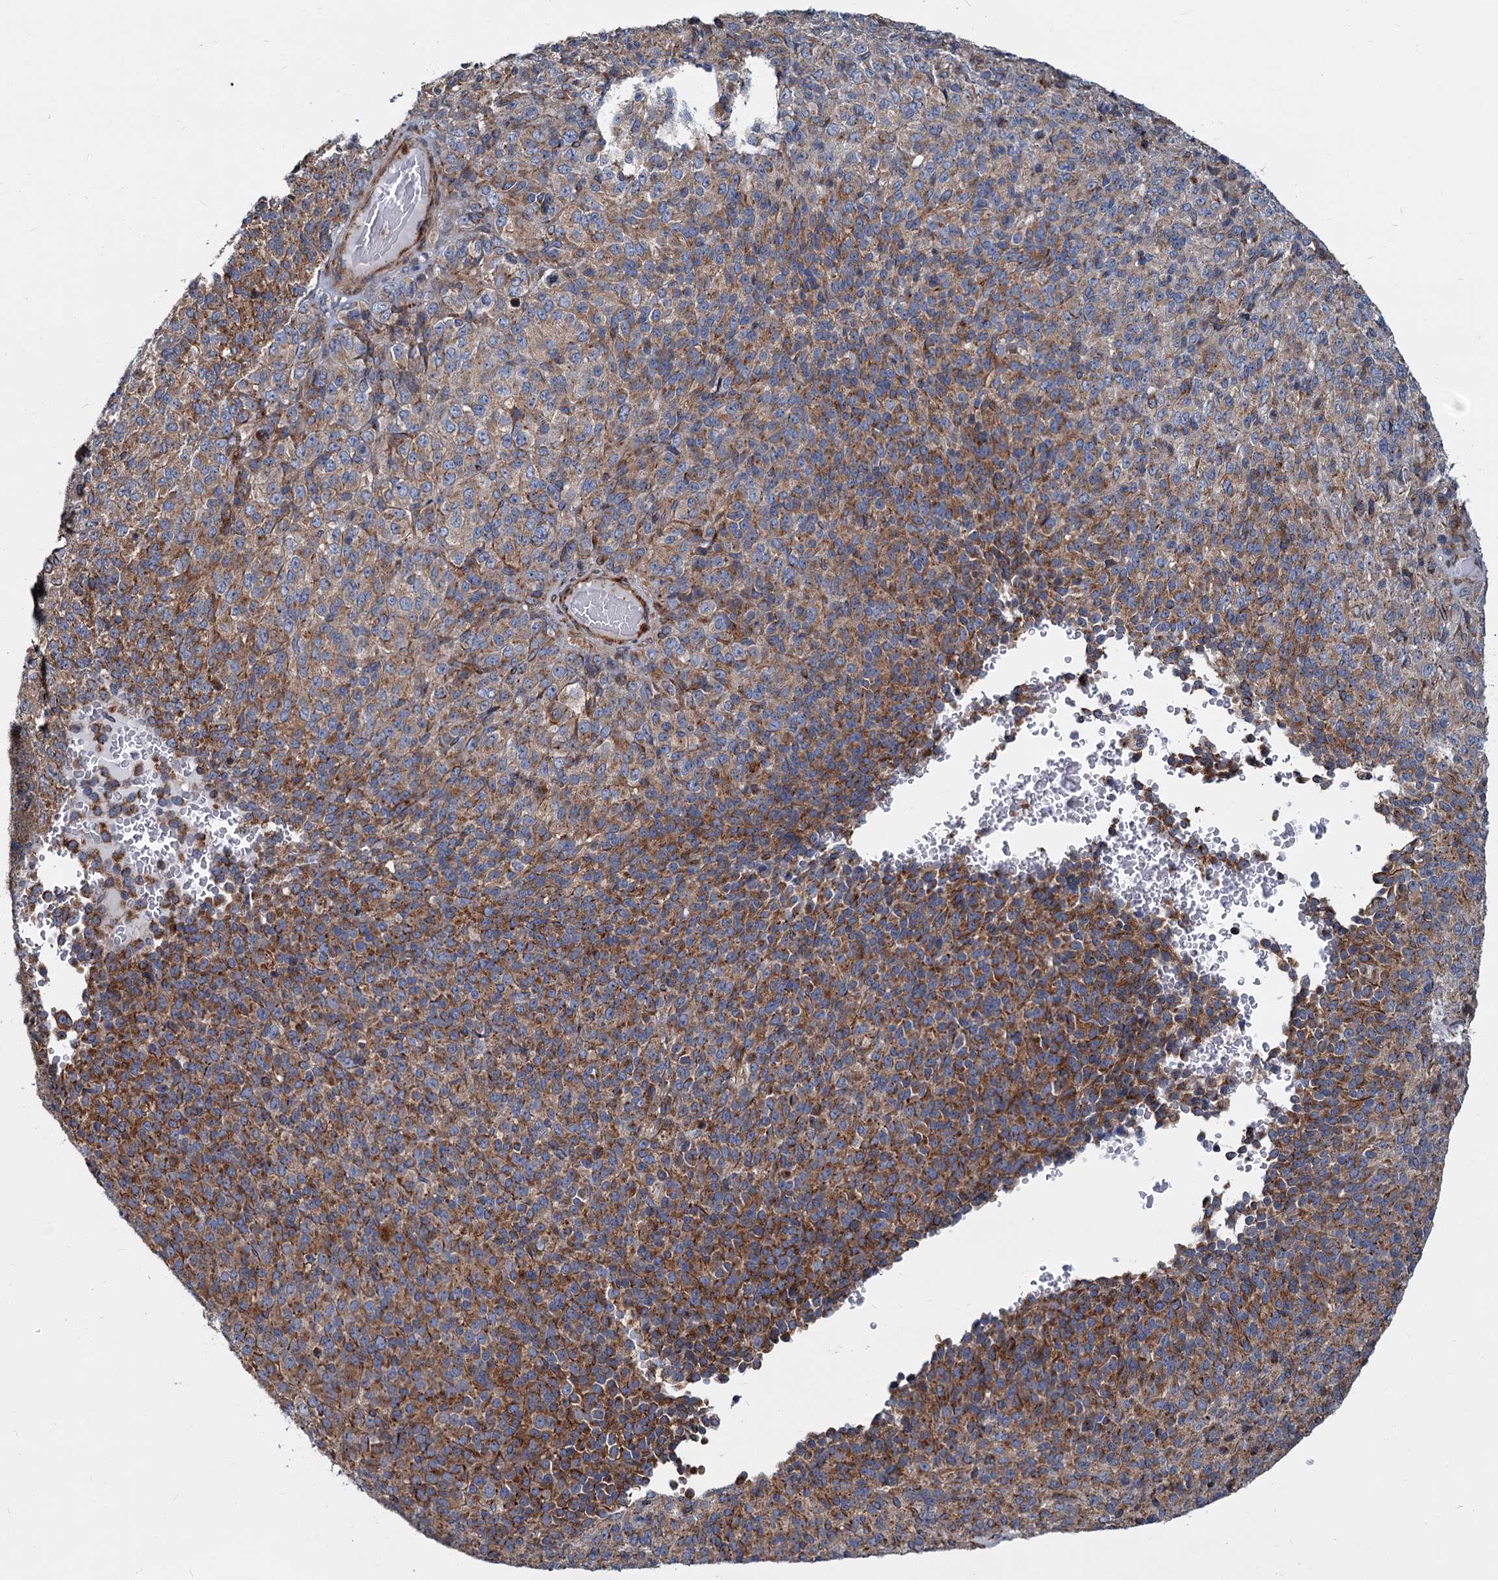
{"staining": {"intensity": "strong", "quantity": ">75%", "location": "cytoplasmic/membranous"}, "tissue": "melanoma", "cell_type": "Tumor cells", "image_type": "cancer", "snomed": [{"axis": "morphology", "description": "Malignant melanoma, Metastatic site"}, {"axis": "topography", "description": "Brain"}], "caption": "Tumor cells reveal high levels of strong cytoplasmic/membranous staining in approximately >75% of cells in human malignant melanoma (metastatic site).", "gene": "PSEN1", "patient": {"sex": "female", "age": 56}}